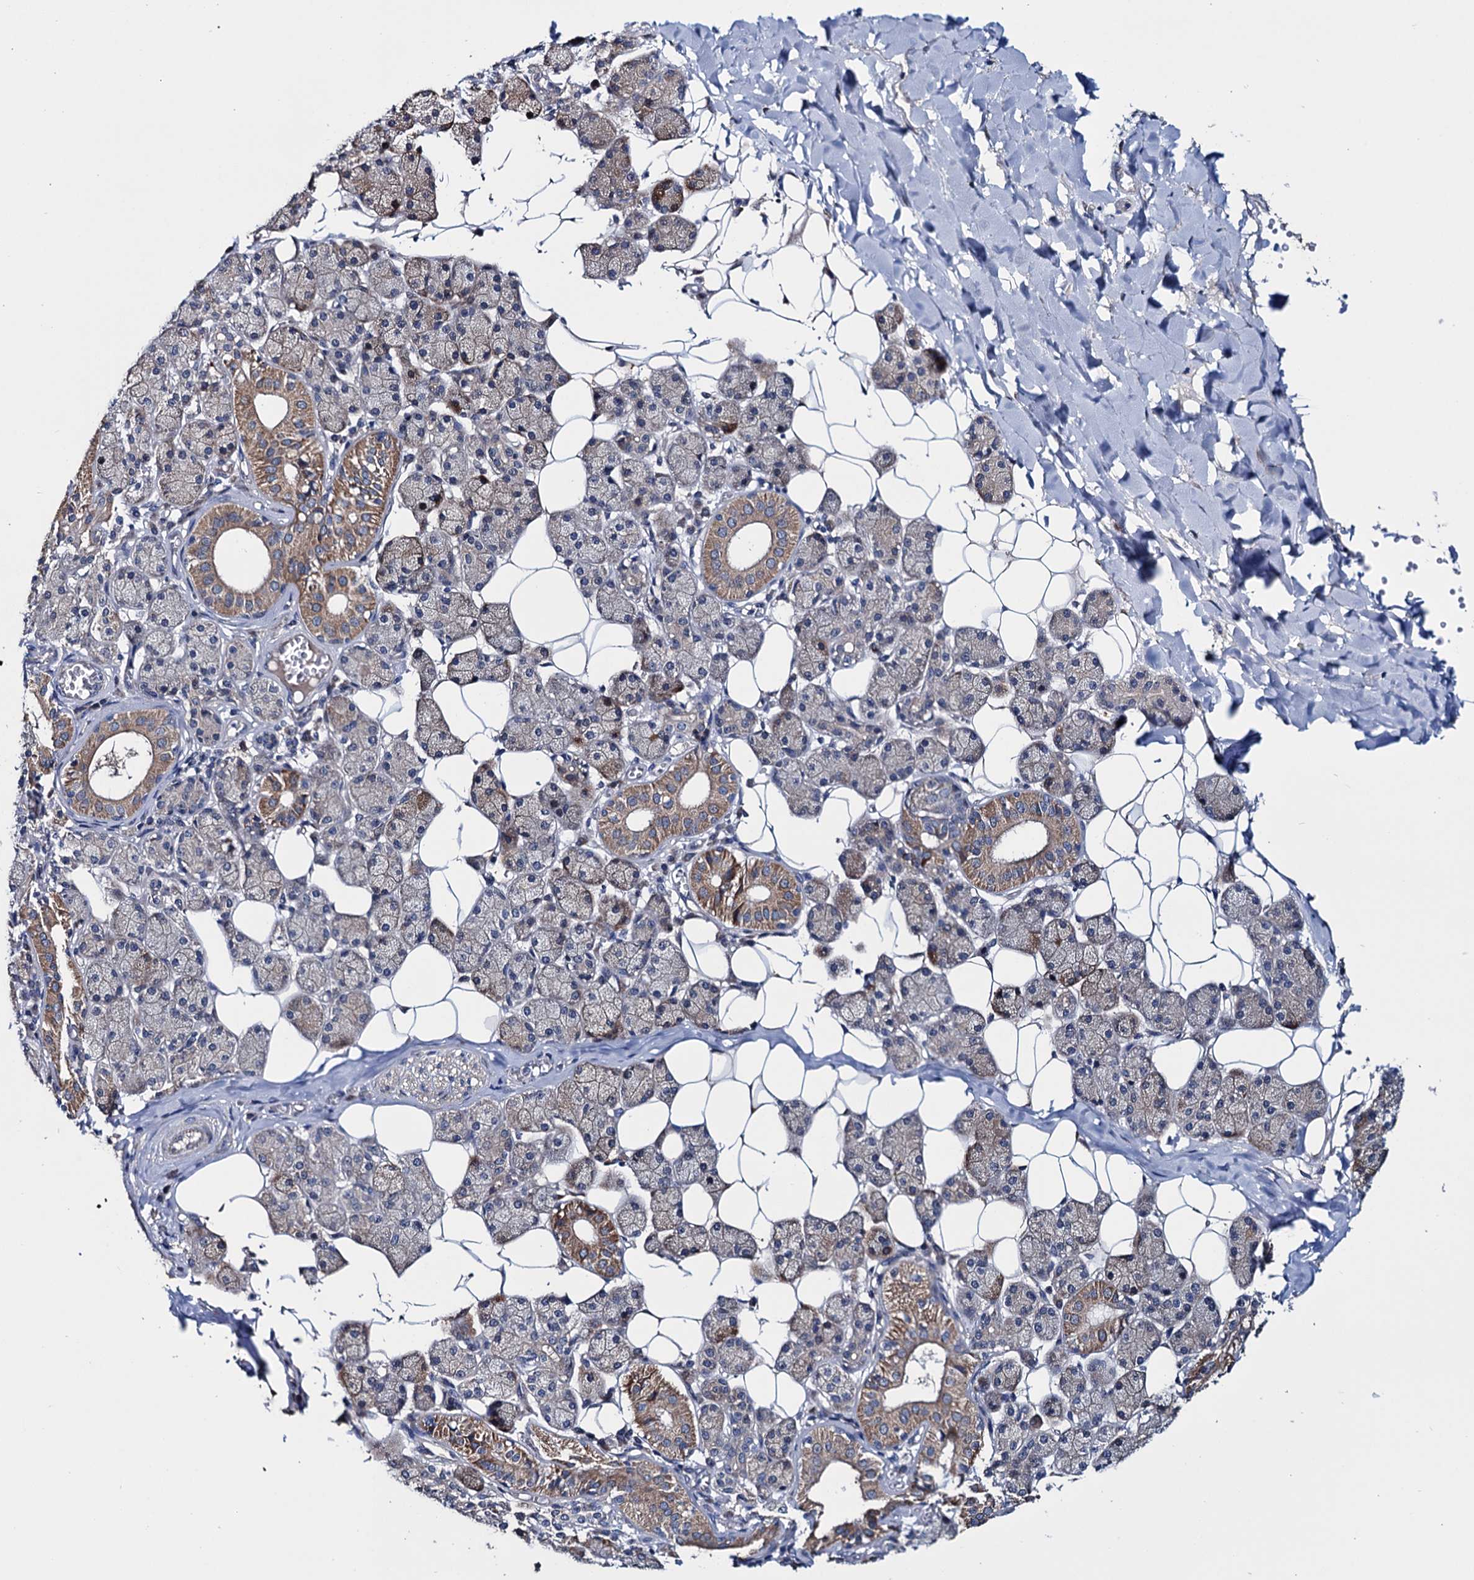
{"staining": {"intensity": "moderate", "quantity": "25%-75%", "location": "cytoplasmic/membranous,nuclear"}, "tissue": "salivary gland", "cell_type": "Glandular cells", "image_type": "normal", "snomed": [{"axis": "morphology", "description": "Normal tissue, NOS"}, {"axis": "topography", "description": "Salivary gland"}], "caption": "IHC (DAB) staining of normal salivary gland demonstrates moderate cytoplasmic/membranous,nuclear protein expression in approximately 25%-75% of glandular cells.", "gene": "EYA4", "patient": {"sex": "female", "age": 33}}